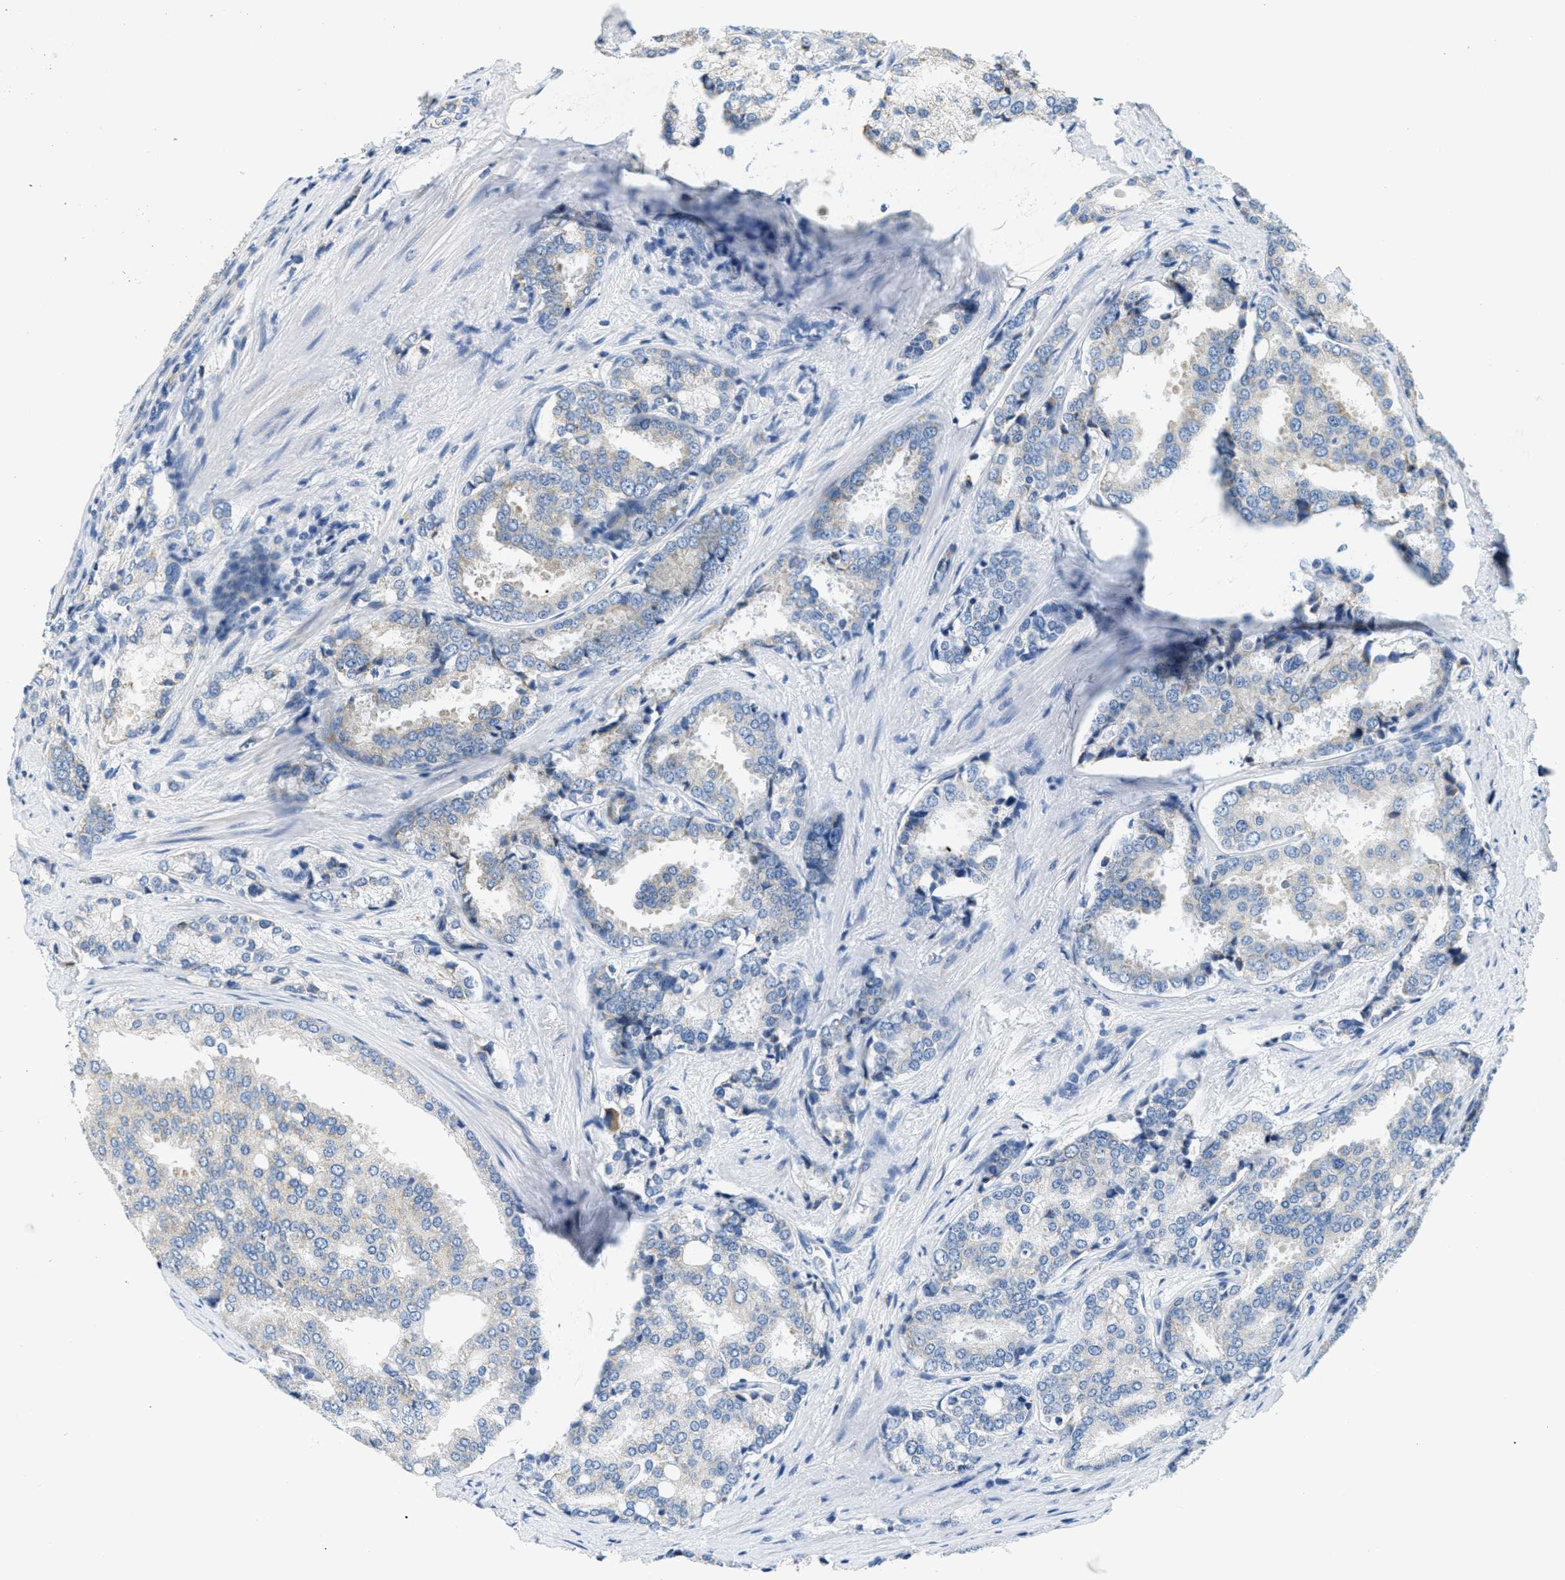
{"staining": {"intensity": "negative", "quantity": "none", "location": "none"}, "tissue": "prostate cancer", "cell_type": "Tumor cells", "image_type": "cancer", "snomed": [{"axis": "morphology", "description": "Adenocarcinoma, High grade"}, {"axis": "topography", "description": "Prostate"}], "caption": "Protein analysis of prostate adenocarcinoma (high-grade) demonstrates no significant positivity in tumor cells. (DAB (3,3'-diaminobenzidine) IHC, high magnification).", "gene": "CA4", "patient": {"sex": "male", "age": 50}}